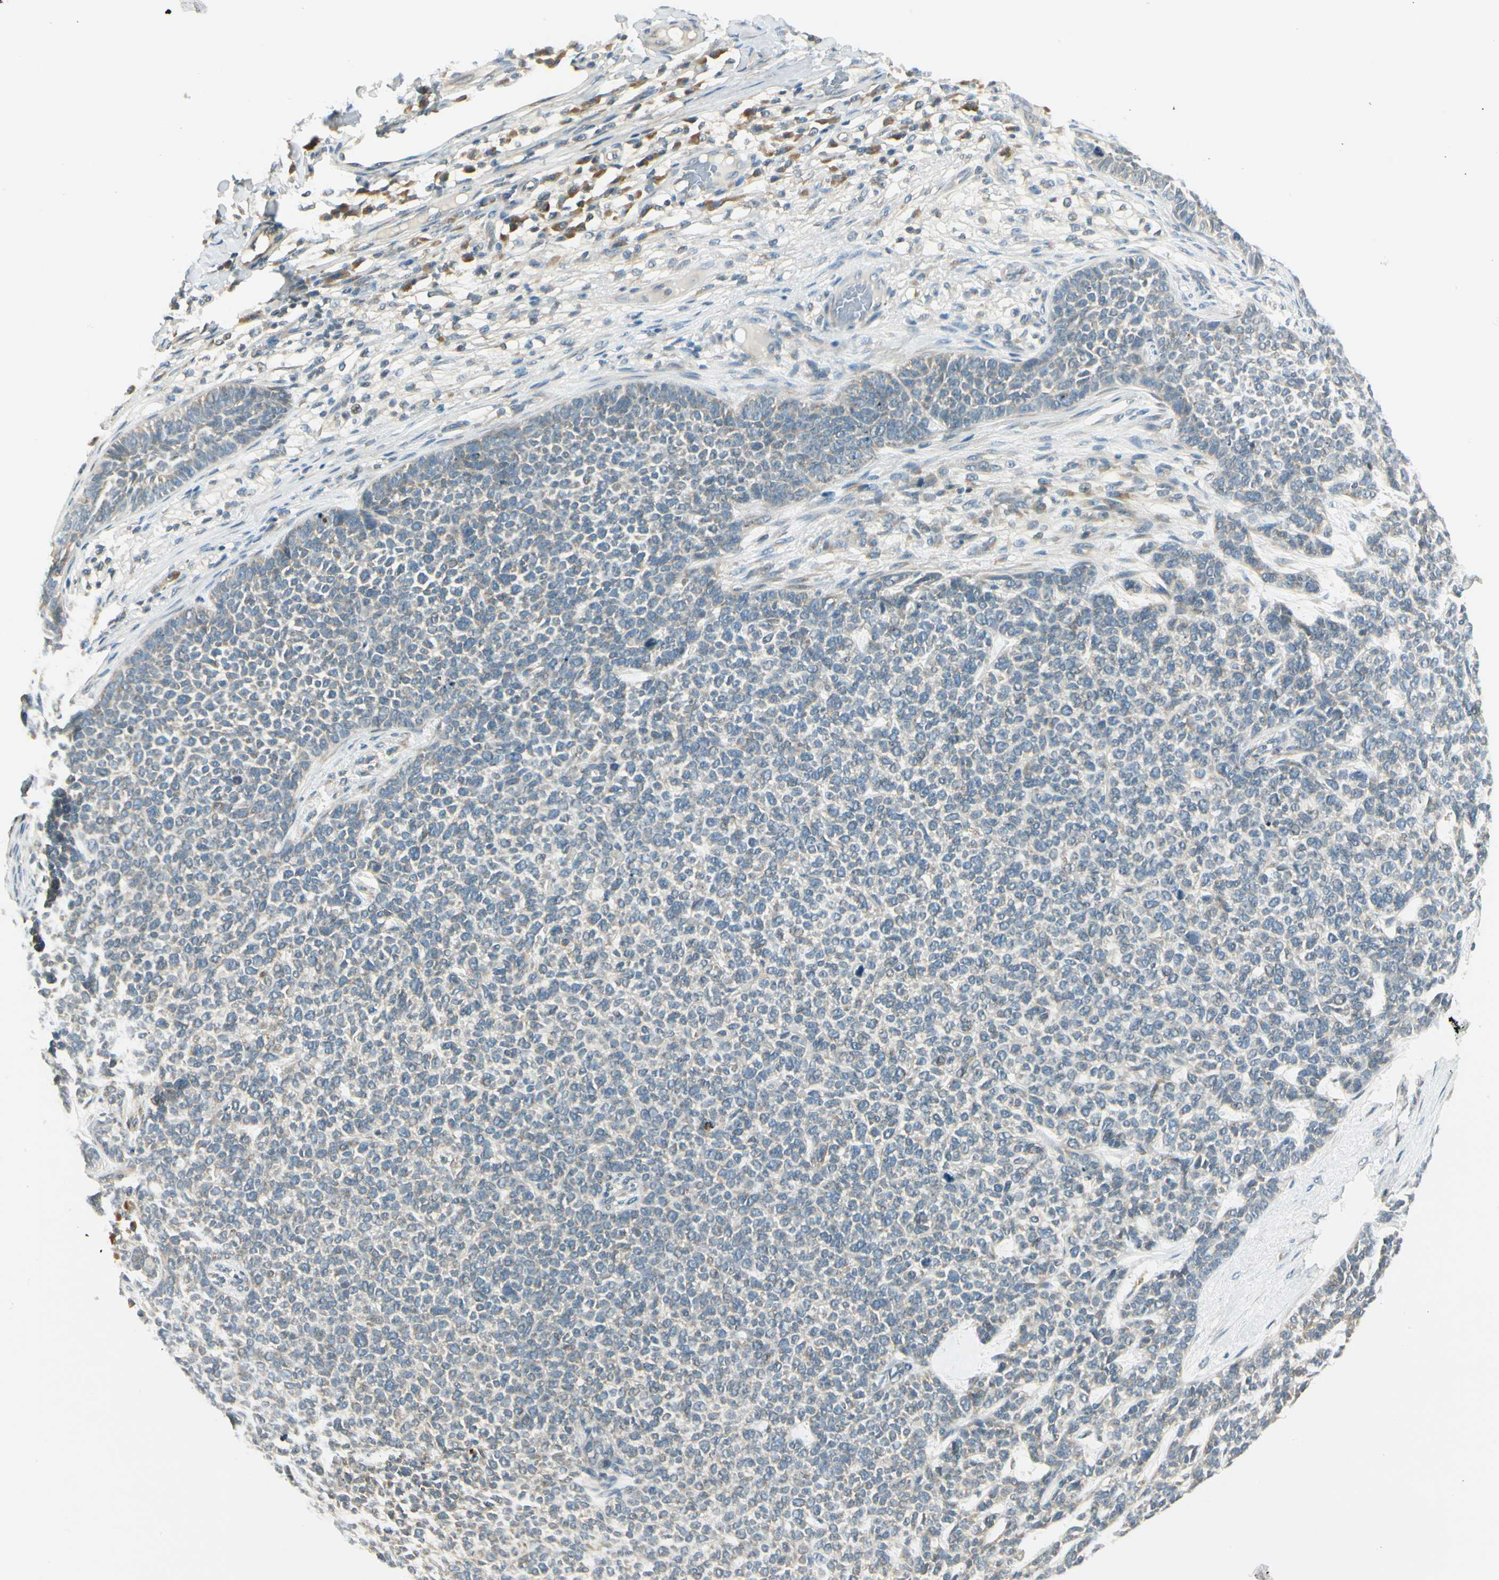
{"staining": {"intensity": "weak", "quantity": "25%-75%", "location": "cytoplasmic/membranous"}, "tissue": "skin cancer", "cell_type": "Tumor cells", "image_type": "cancer", "snomed": [{"axis": "morphology", "description": "Basal cell carcinoma"}, {"axis": "topography", "description": "Skin"}], "caption": "Immunohistochemistry of human skin cancer (basal cell carcinoma) reveals low levels of weak cytoplasmic/membranous staining in approximately 25%-75% of tumor cells. (DAB IHC, brown staining for protein, blue staining for nuclei).", "gene": "BNIP1", "patient": {"sex": "female", "age": 84}}